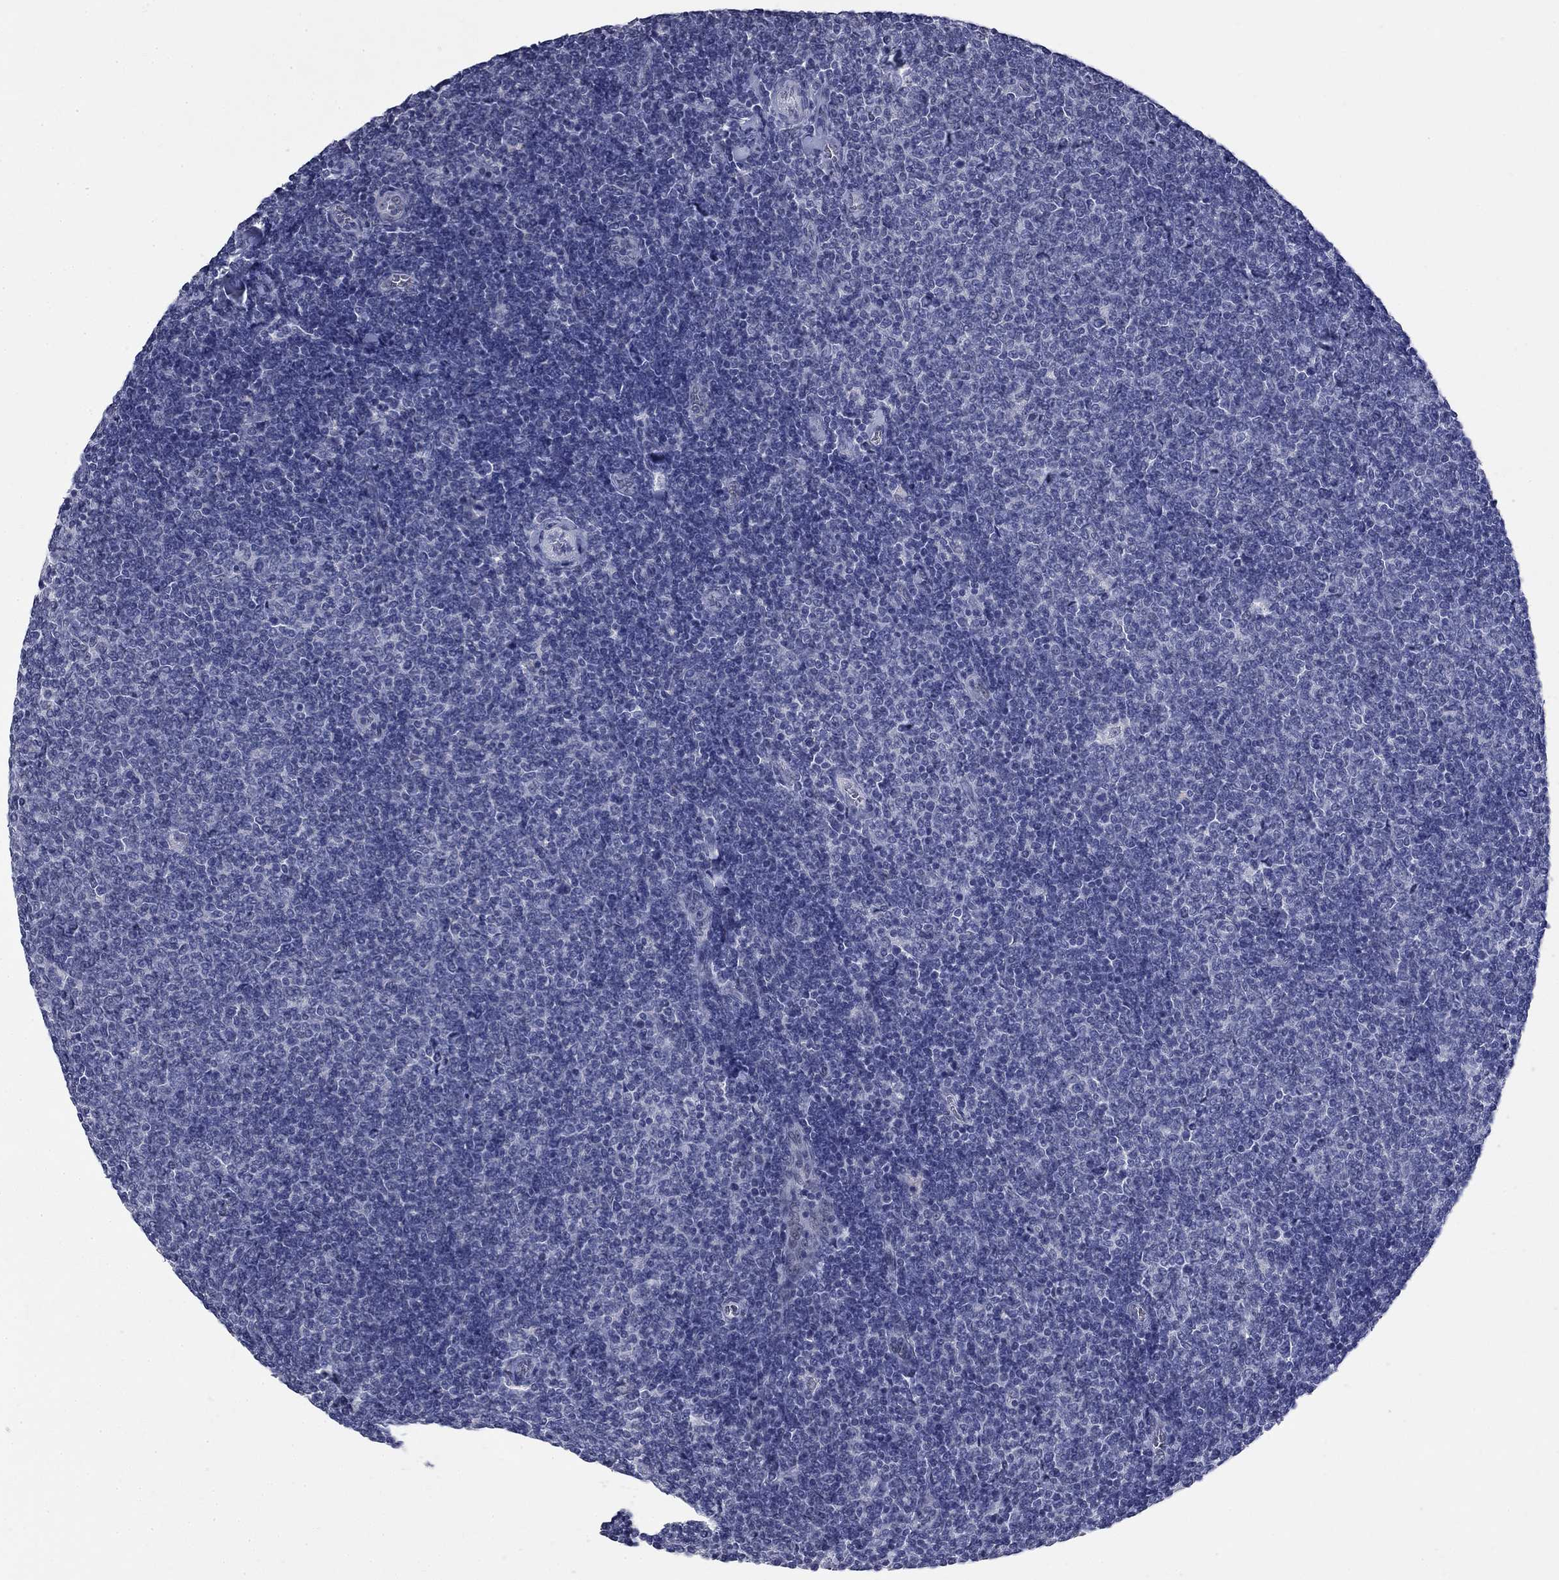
{"staining": {"intensity": "negative", "quantity": "none", "location": "none"}, "tissue": "lymphoma", "cell_type": "Tumor cells", "image_type": "cancer", "snomed": [{"axis": "morphology", "description": "Malignant lymphoma, non-Hodgkin's type, Low grade"}, {"axis": "topography", "description": "Lymph node"}], "caption": "Immunohistochemistry micrograph of human lymphoma stained for a protein (brown), which demonstrates no expression in tumor cells. (Stains: DAB (3,3'-diaminobenzidine) immunohistochemistry with hematoxylin counter stain, Microscopy: brightfield microscopy at high magnification).", "gene": "SLC51A", "patient": {"sex": "male", "age": 52}}